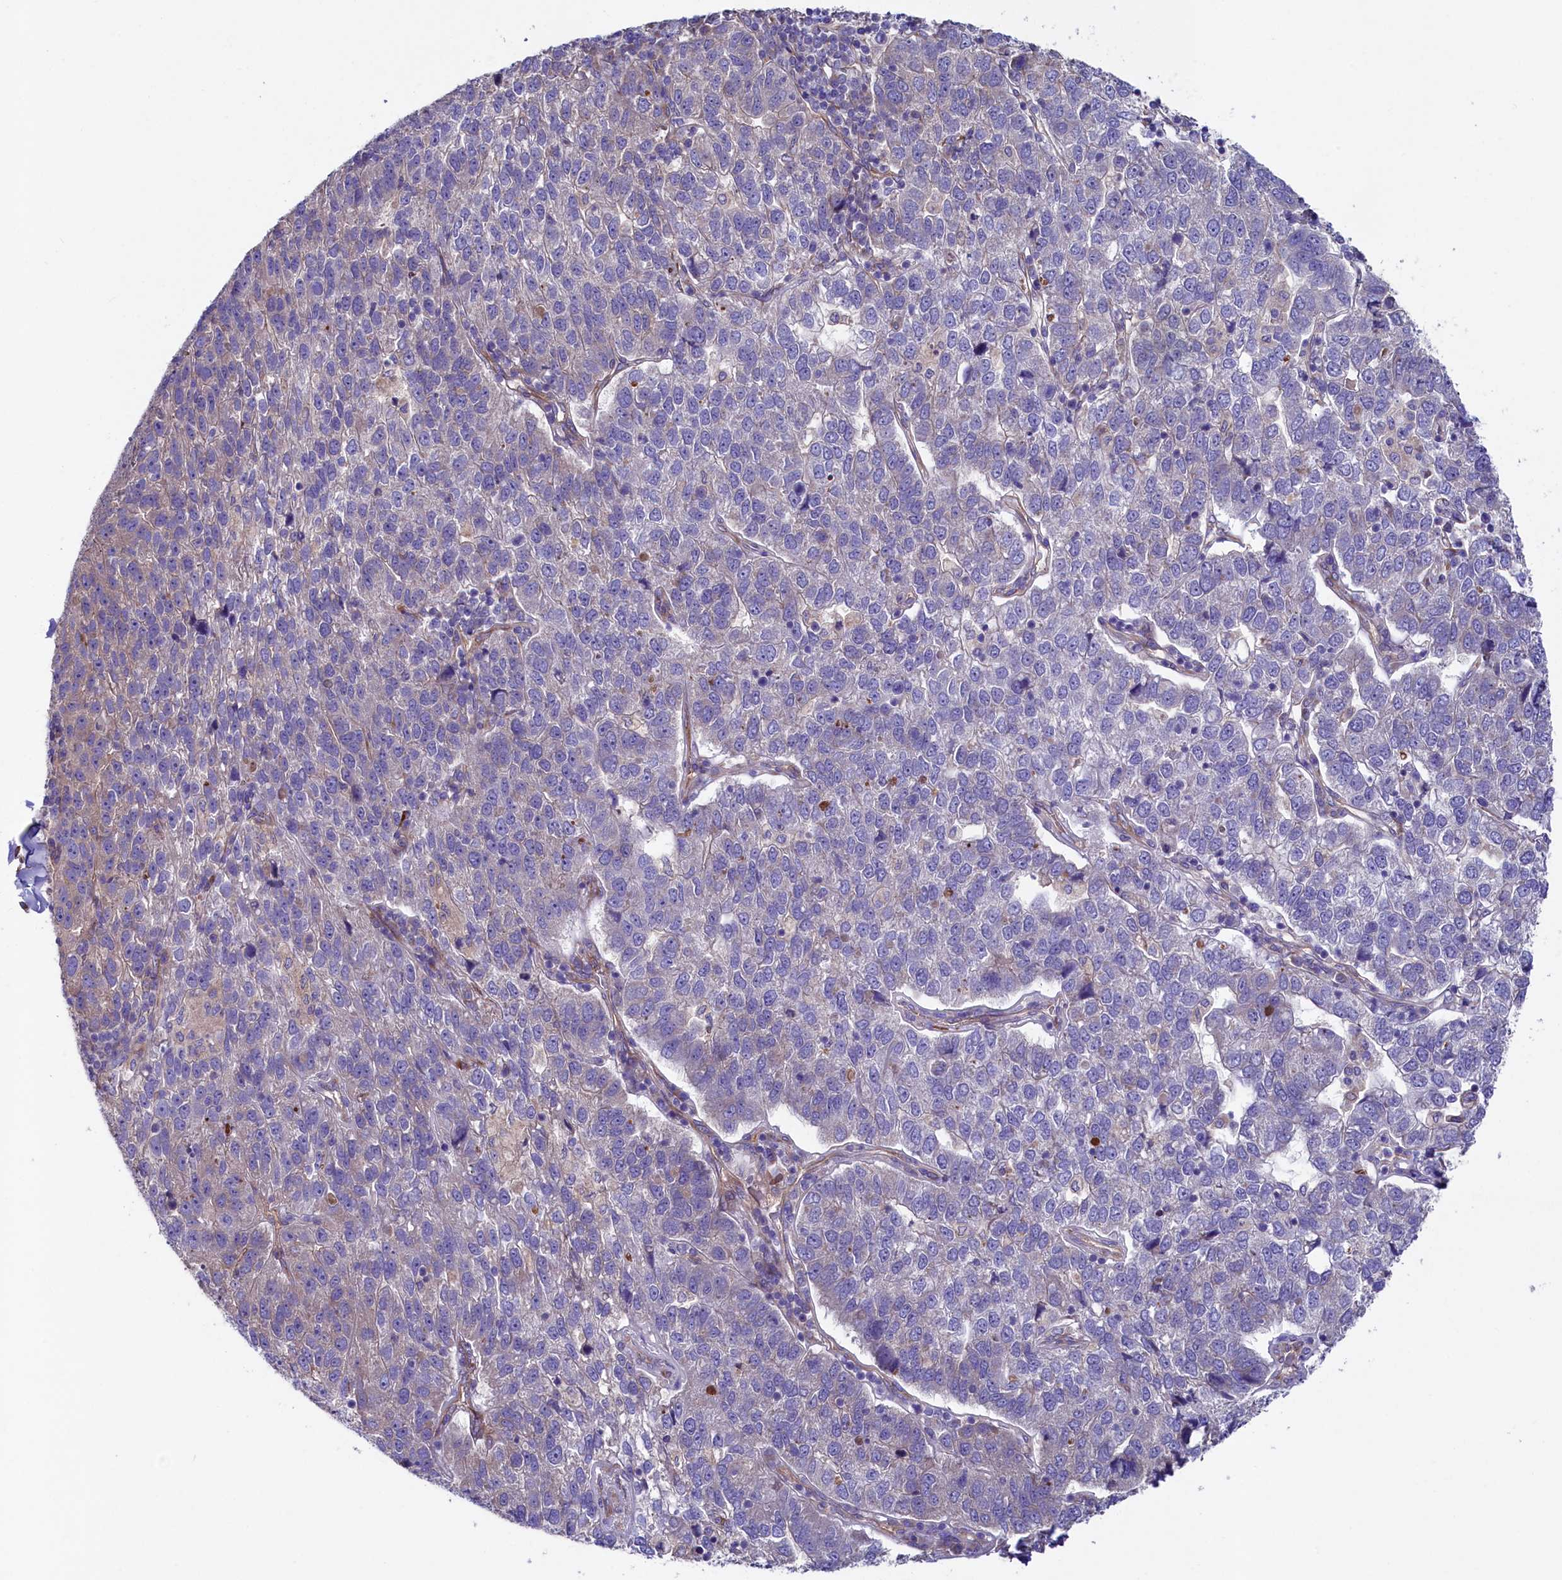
{"staining": {"intensity": "weak", "quantity": "<25%", "location": "cytoplasmic/membranous"}, "tissue": "pancreatic cancer", "cell_type": "Tumor cells", "image_type": "cancer", "snomed": [{"axis": "morphology", "description": "Adenocarcinoma, NOS"}, {"axis": "topography", "description": "Pancreas"}], "caption": "Tumor cells are negative for protein expression in human adenocarcinoma (pancreatic).", "gene": "GPR108", "patient": {"sex": "female", "age": 61}}